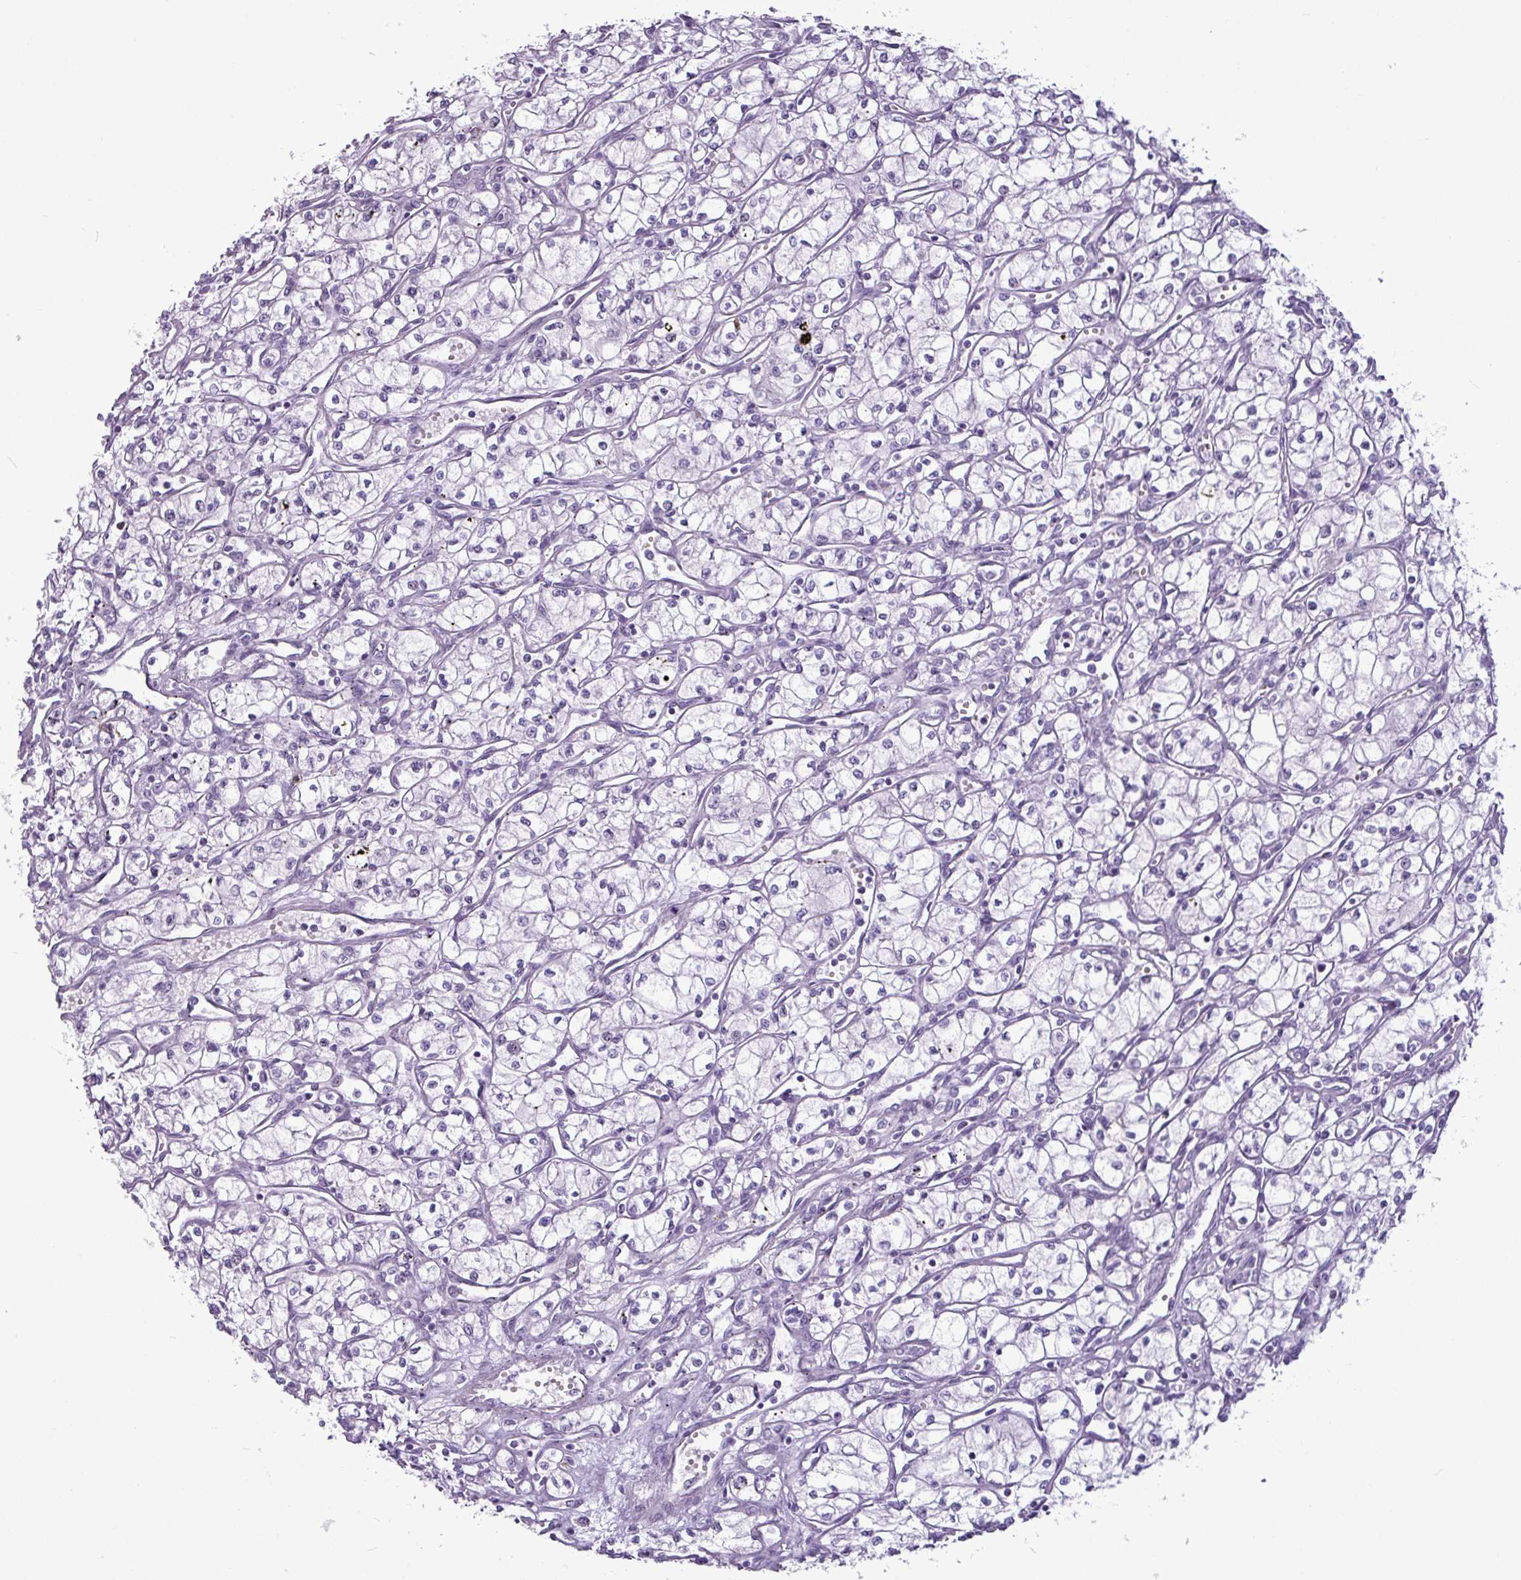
{"staining": {"intensity": "negative", "quantity": "none", "location": "none"}, "tissue": "renal cancer", "cell_type": "Tumor cells", "image_type": "cancer", "snomed": [{"axis": "morphology", "description": "Adenocarcinoma, NOS"}, {"axis": "topography", "description": "Kidney"}], "caption": "Micrograph shows no protein positivity in tumor cells of adenocarcinoma (renal) tissue.", "gene": "AMY2A", "patient": {"sex": "male", "age": 59}}